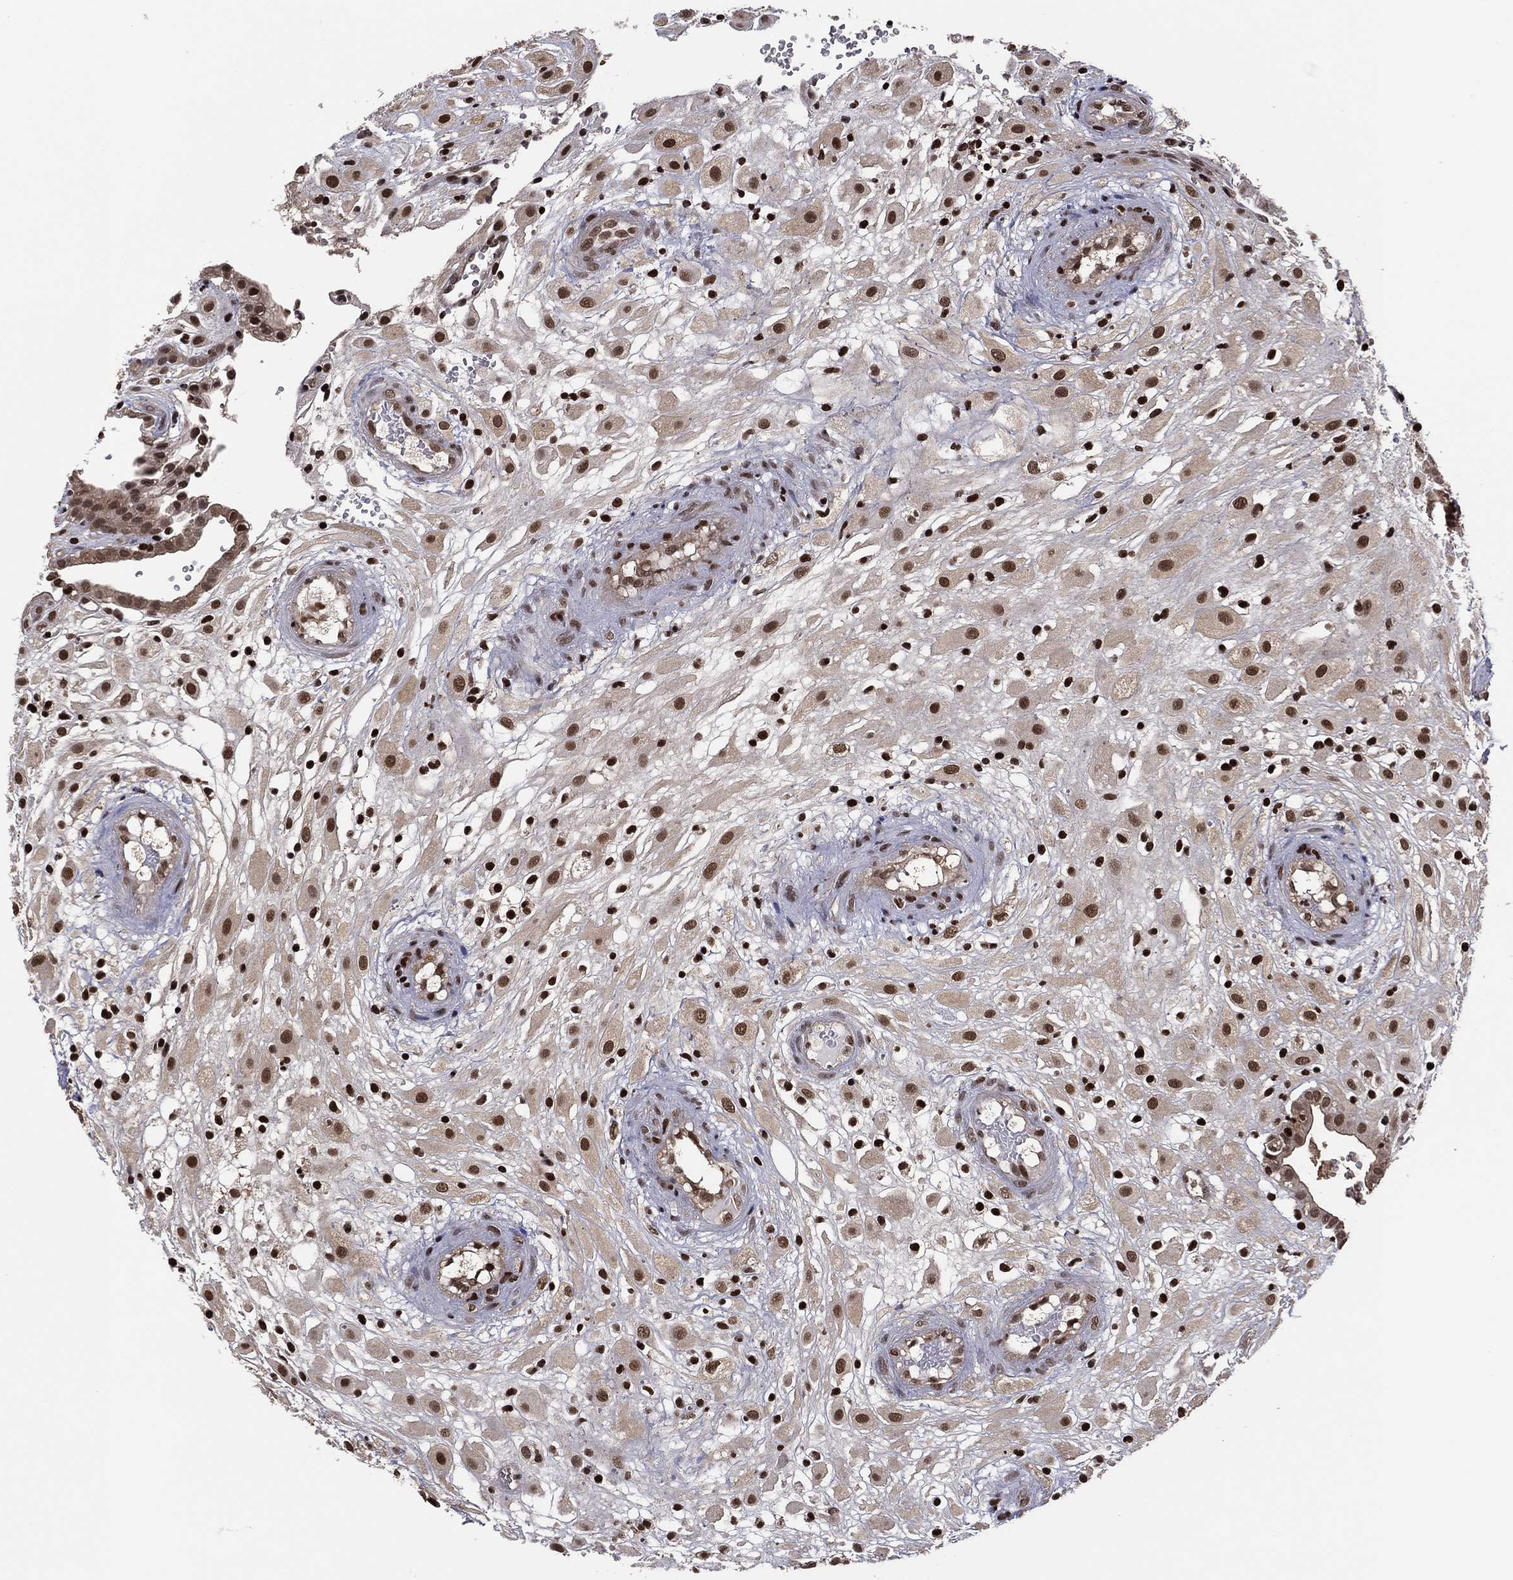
{"staining": {"intensity": "strong", "quantity": ">75%", "location": "cytoplasmic/membranous,nuclear"}, "tissue": "placenta", "cell_type": "Decidual cells", "image_type": "normal", "snomed": [{"axis": "morphology", "description": "Normal tissue, NOS"}, {"axis": "topography", "description": "Placenta"}], "caption": "Protein expression analysis of normal placenta demonstrates strong cytoplasmic/membranous,nuclear staining in about >75% of decidual cells. The staining was performed using DAB (3,3'-diaminobenzidine) to visualize the protein expression in brown, while the nuclei were stained in blue with hematoxylin (Magnification: 20x).", "gene": "PSMA1", "patient": {"sex": "female", "age": 24}}